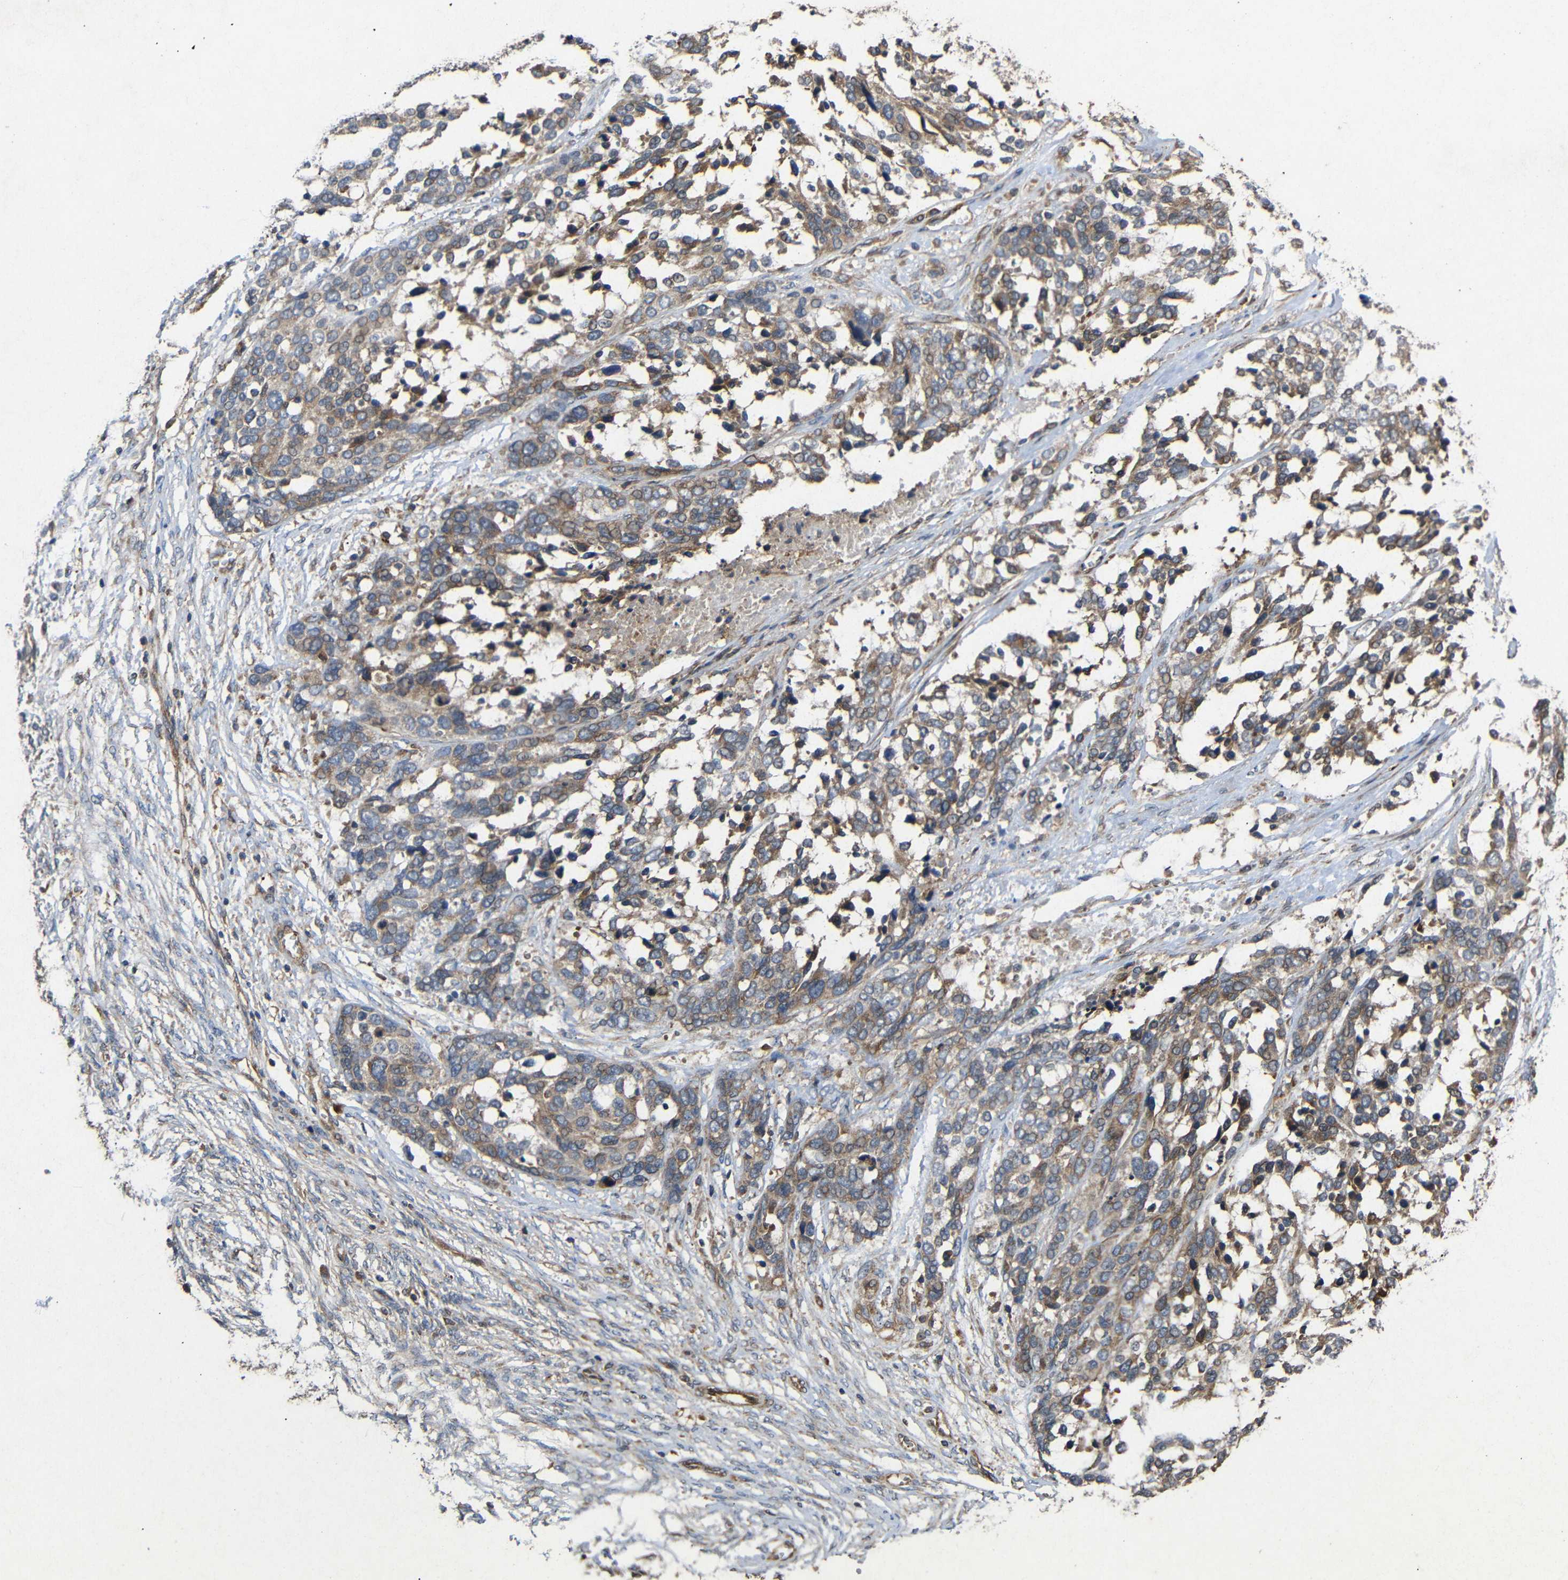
{"staining": {"intensity": "moderate", "quantity": ">75%", "location": "cytoplasmic/membranous"}, "tissue": "ovarian cancer", "cell_type": "Tumor cells", "image_type": "cancer", "snomed": [{"axis": "morphology", "description": "Cystadenocarcinoma, serous, NOS"}, {"axis": "topography", "description": "Ovary"}], "caption": "Ovarian cancer stained with DAB immunohistochemistry demonstrates medium levels of moderate cytoplasmic/membranous staining in approximately >75% of tumor cells.", "gene": "EIF2S1", "patient": {"sex": "female", "age": 44}}